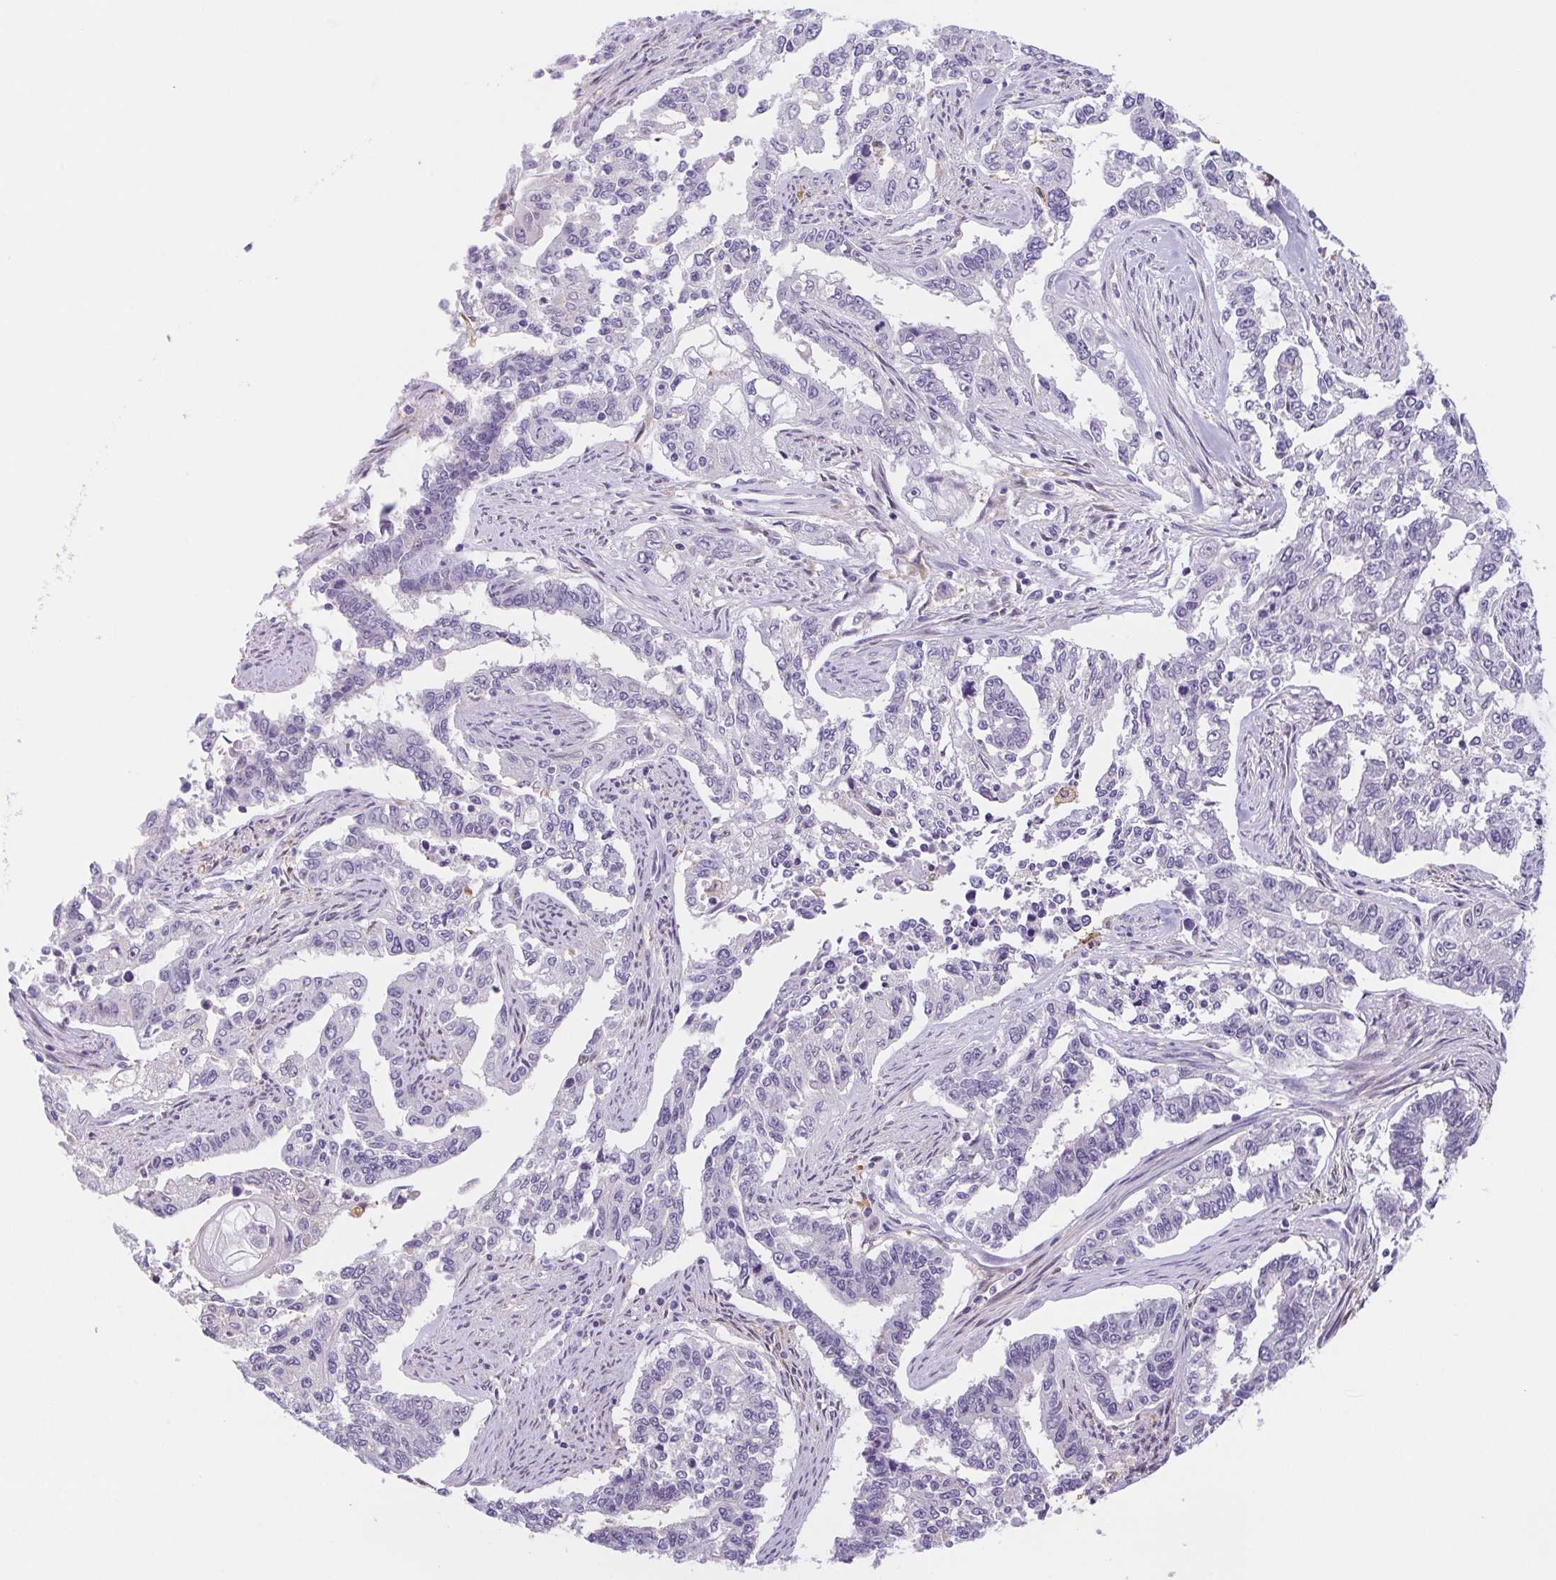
{"staining": {"intensity": "negative", "quantity": "none", "location": "none"}, "tissue": "endometrial cancer", "cell_type": "Tumor cells", "image_type": "cancer", "snomed": [{"axis": "morphology", "description": "Adenocarcinoma, NOS"}, {"axis": "topography", "description": "Uterus"}], "caption": "Tumor cells are negative for brown protein staining in endometrial cancer (adenocarcinoma).", "gene": "DYNC2LI1", "patient": {"sex": "female", "age": 59}}